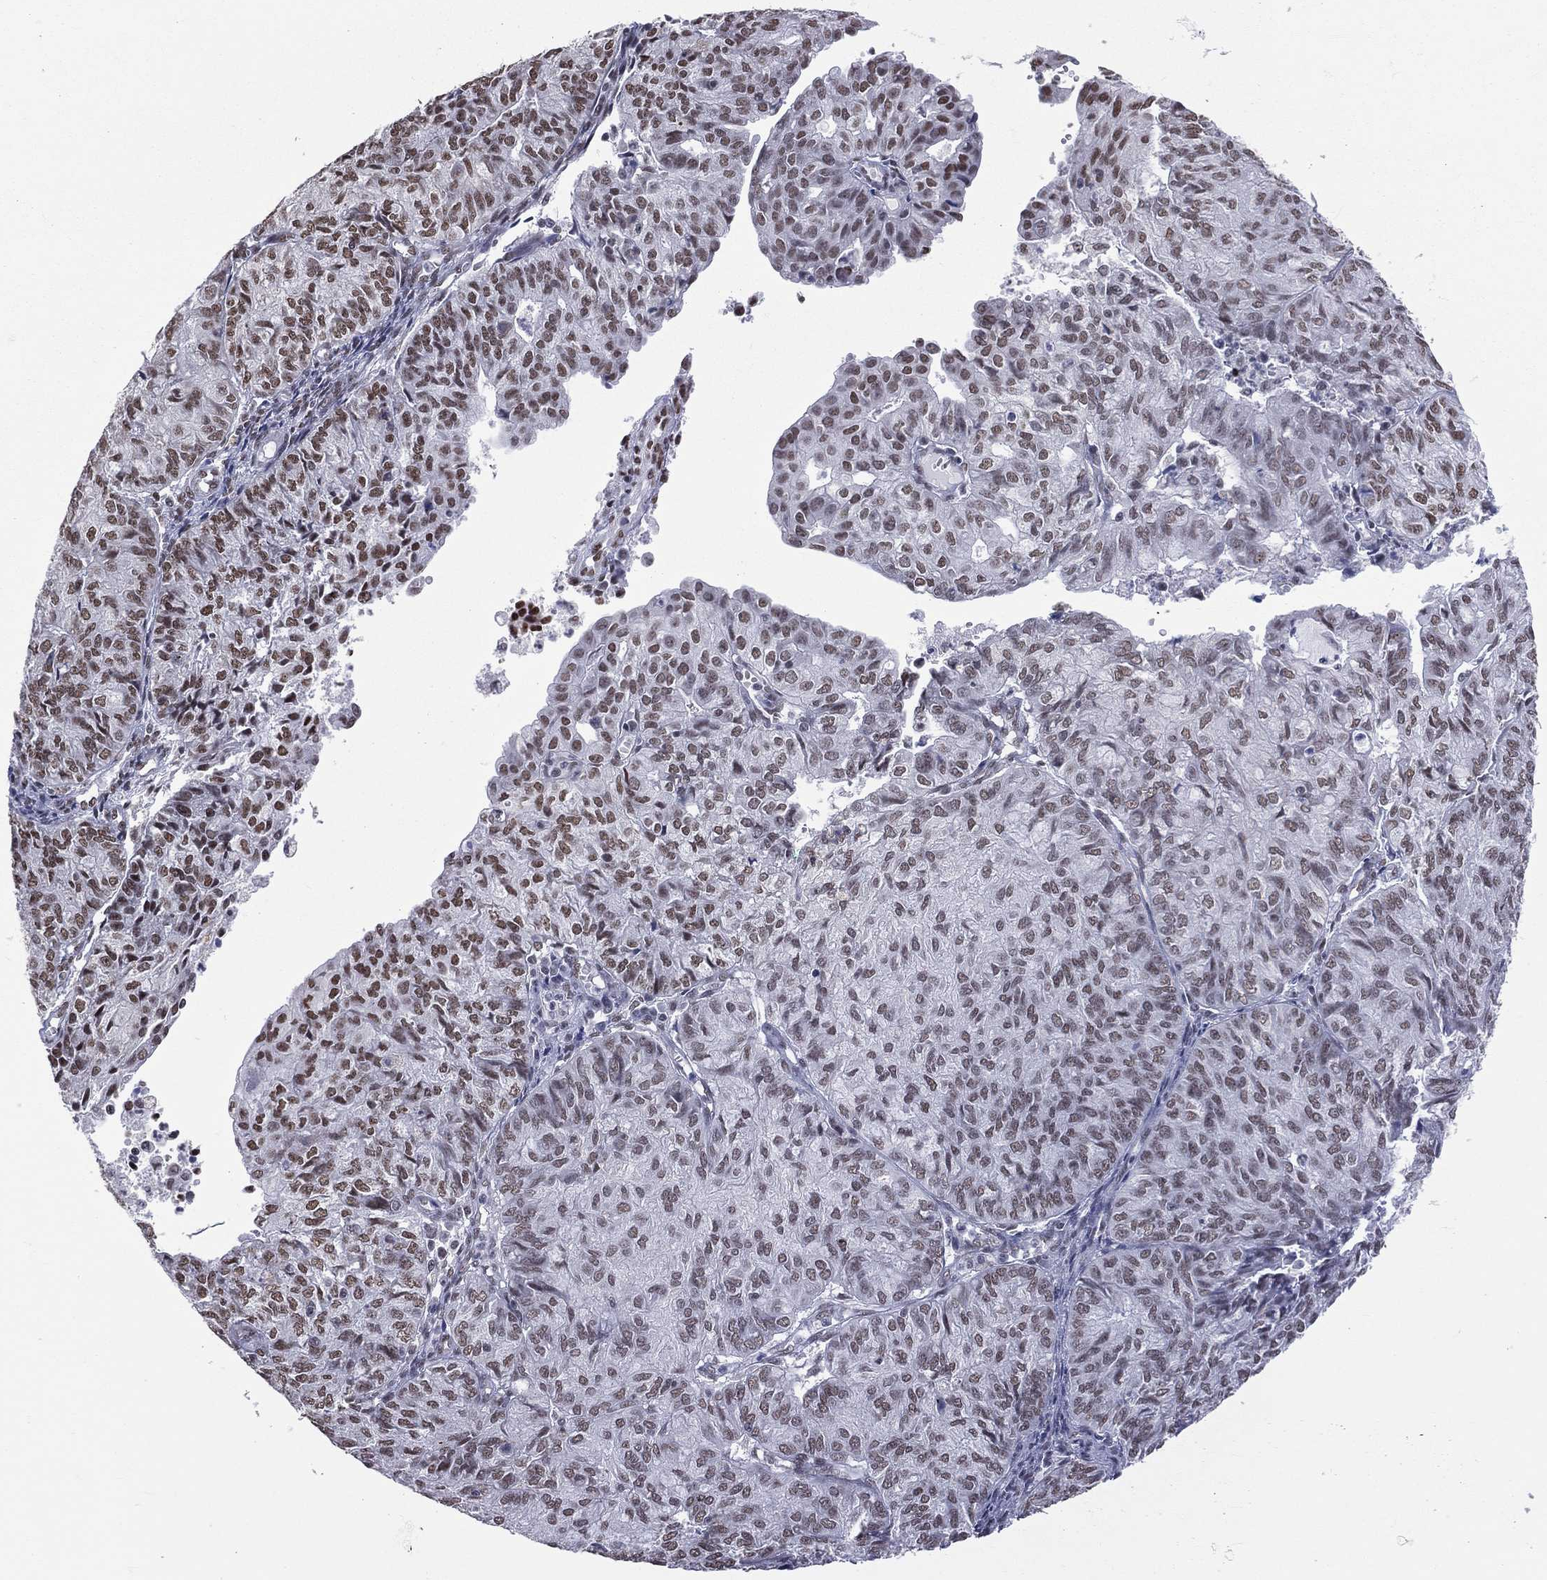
{"staining": {"intensity": "moderate", "quantity": "25%-75%", "location": "nuclear"}, "tissue": "endometrial cancer", "cell_type": "Tumor cells", "image_type": "cancer", "snomed": [{"axis": "morphology", "description": "Adenocarcinoma, NOS"}, {"axis": "topography", "description": "Endometrium"}], "caption": "About 25%-75% of tumor cells in human endometrial adenocarcinoma exhibit moderate nuclear protein positivity as visualized by brown immunohistochemical staining.", "gene": "ZNF7", "patient": {"sex": "female", "age": 82}}